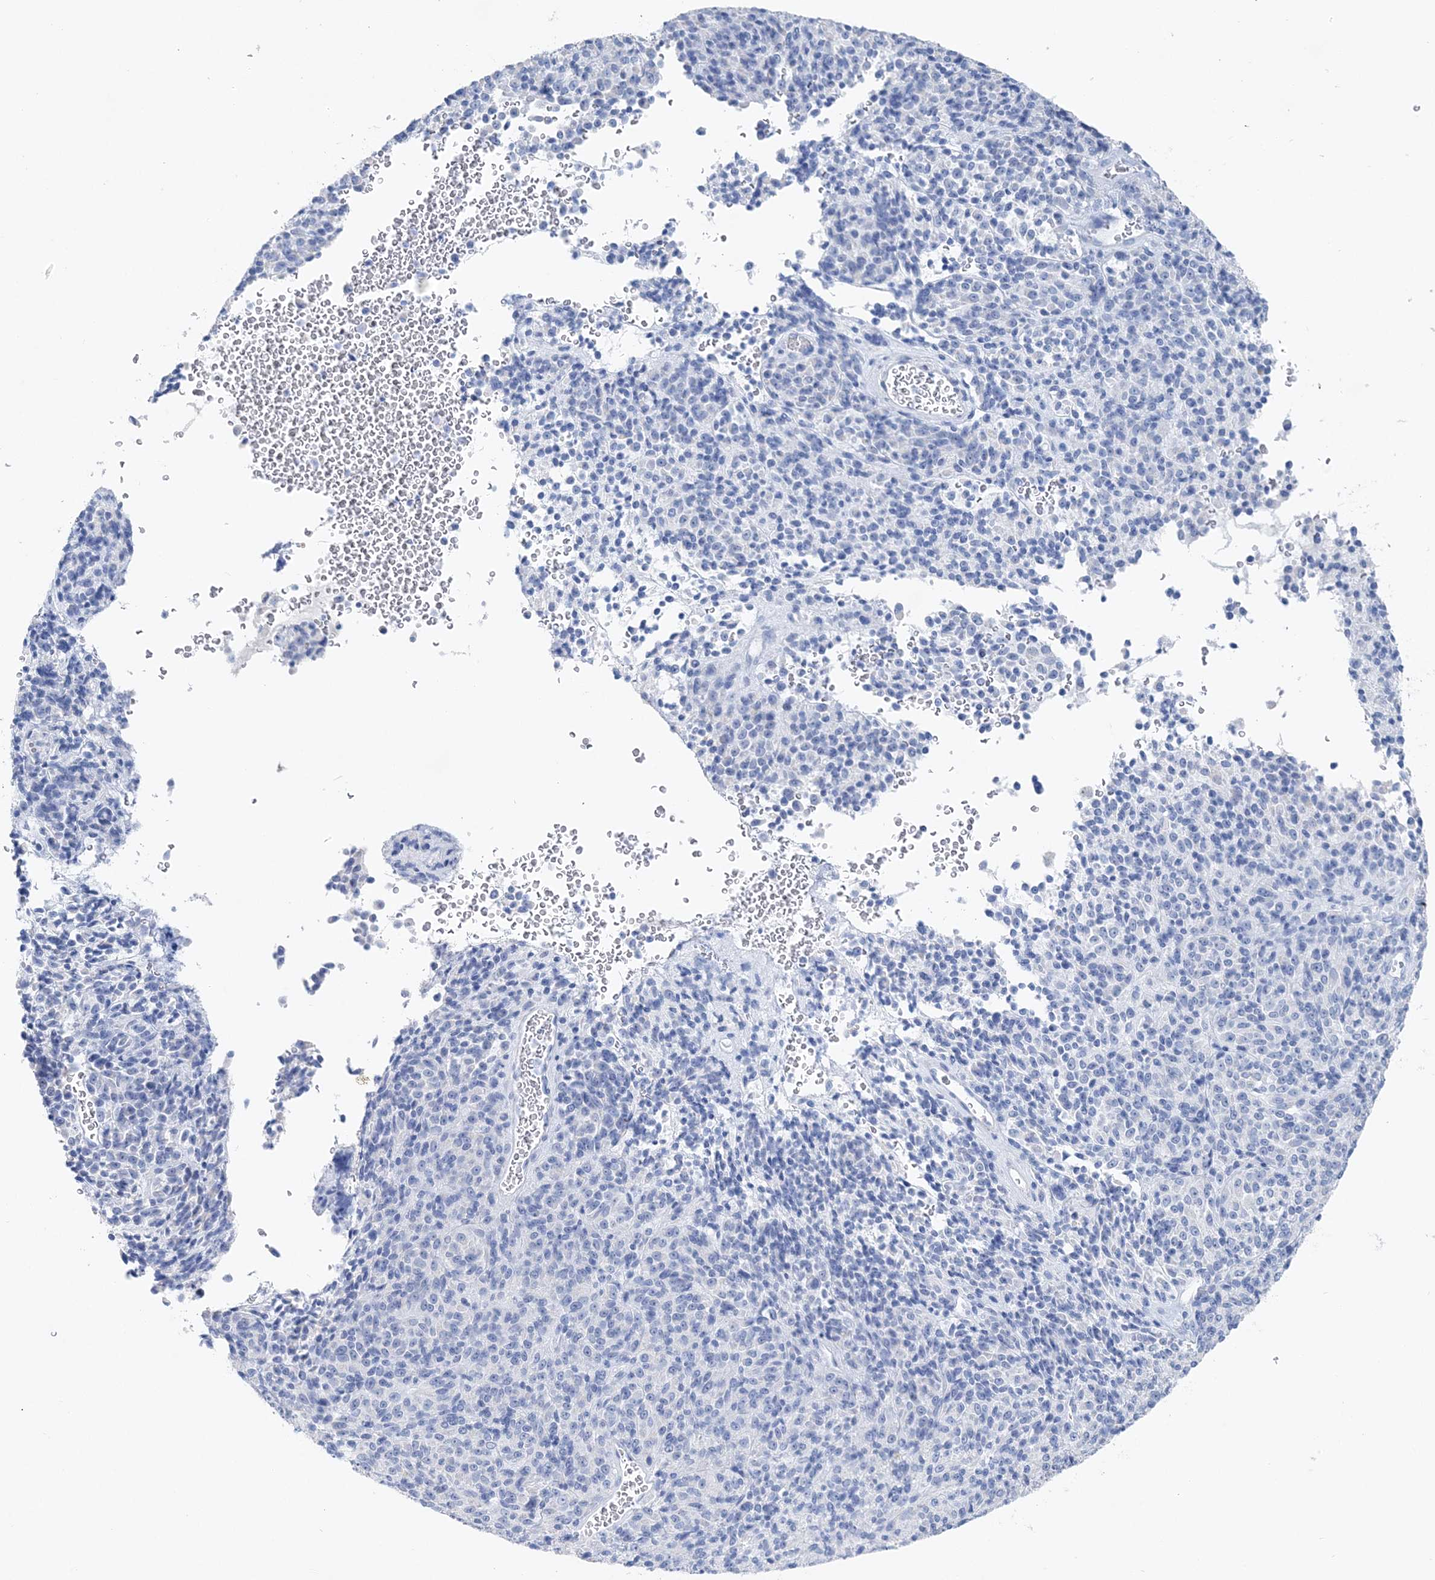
{"staining": {"intensity": "negative", "quantity": "none", "location": "none"}, "tissue": "melanoma", "cell_type": "Tumor cells", "image_type": "cancer", "snomed": [{"axis": "morphology", "description": "Malignant melanoma, Metastatic site"}, {"axis": "topography", "description": "Brain"}], "caption": "Malignant melanoma (metastatic site) stained for a protein using immunohistochemistry shows no positivity tumor cells.", "gene": "TSPYL6", "patient": {"sex": "female", "age": 56}}